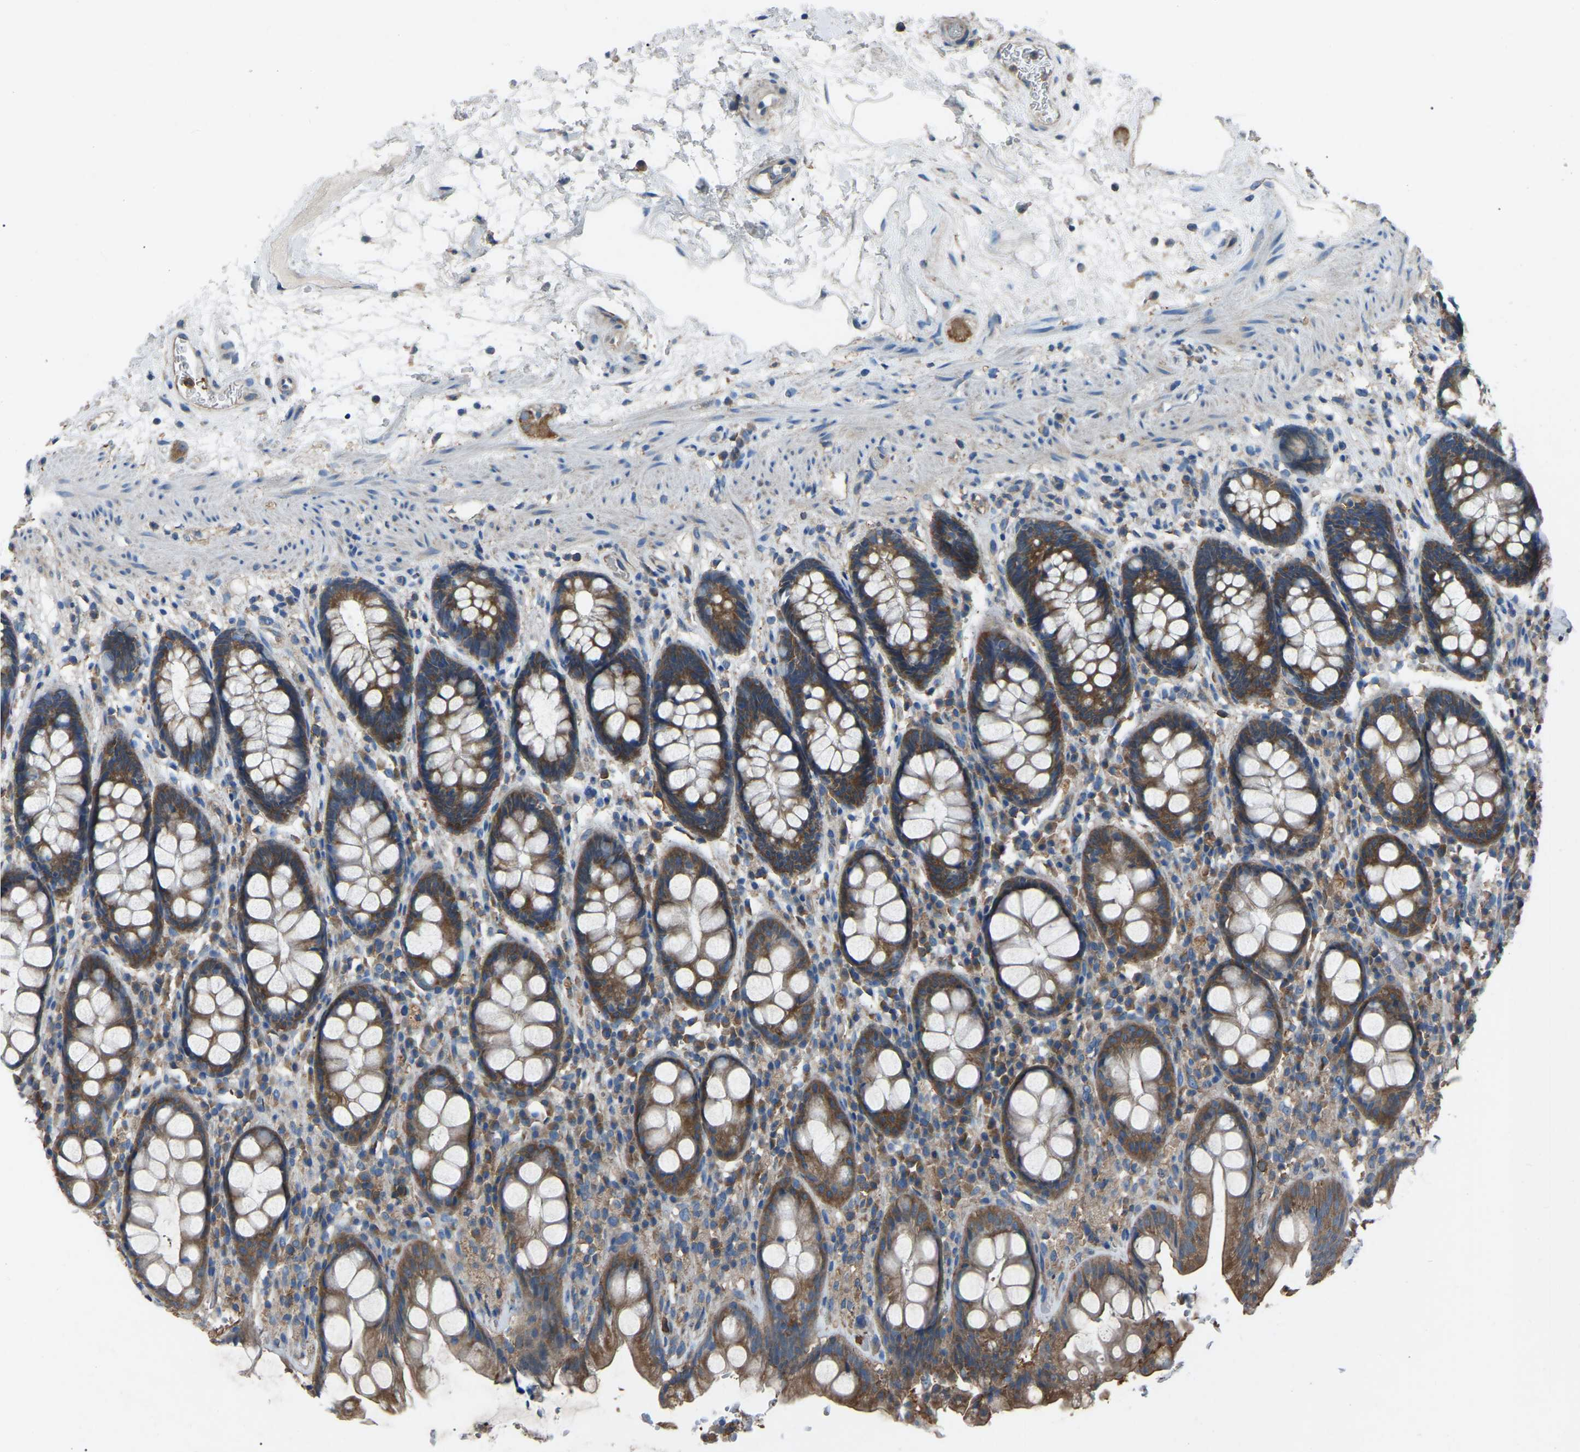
{"staining": {"intensity": "moderate", "quantity": ">75%", "location": "cytoplasmic/membranous"}, "tissue": "rectum", "cell_type": "Glandular cells", "image_type": "normal", "snomed": [{"axis": "morphology", "description": "Normal tissue, NOS"}, {"axis": "topography", "description": "Rectum"}], "caption": "Protein analysis of benign rectum displays moderate cytoplasmic/membranous positivity in about >75% of glandular cells.", "gene": "AIMP1", "patient": {"sex": "male", "age": 64}}